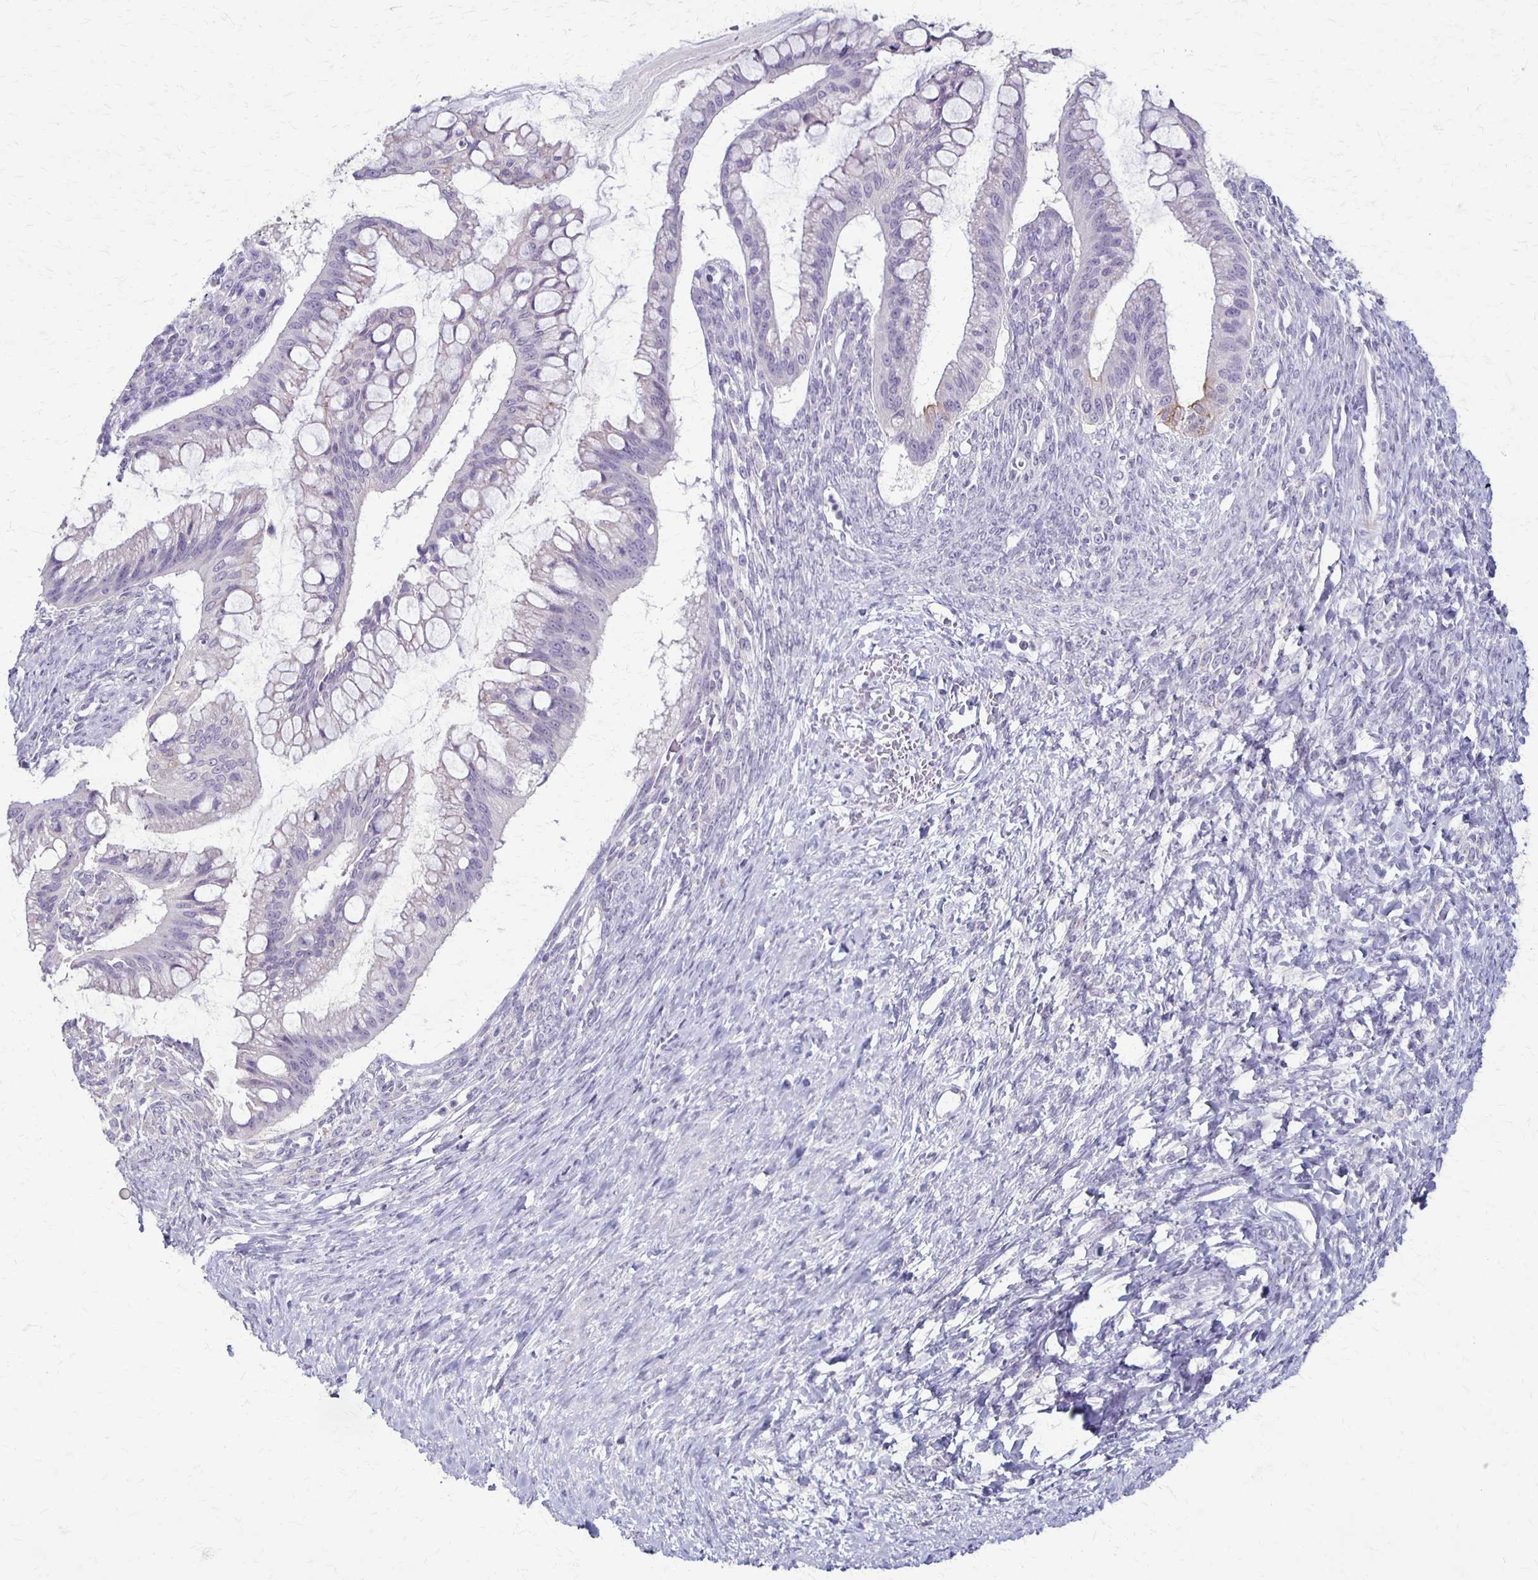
{"staining": {"intensity": "negative", "quantity": "none", "location": "none"}, "tissue": "ovarian cancer", "cell_type": "Tumor cells", "image_type": "cancer", "snomed": [{"axis": "morphology", "description": "Cystadenocarcinoma, mucinous, NOS"}, {"axis": "topography", "description": "Ovary"}], "caption": "Immunohistochemistry micrograph of neoplastic tissue: human ovarian cancer stained with DAB reveals no significant protein expression in tumor cells.", "gene": "SLC35E2B", "patient": {"sex": "female", "age": 73}}